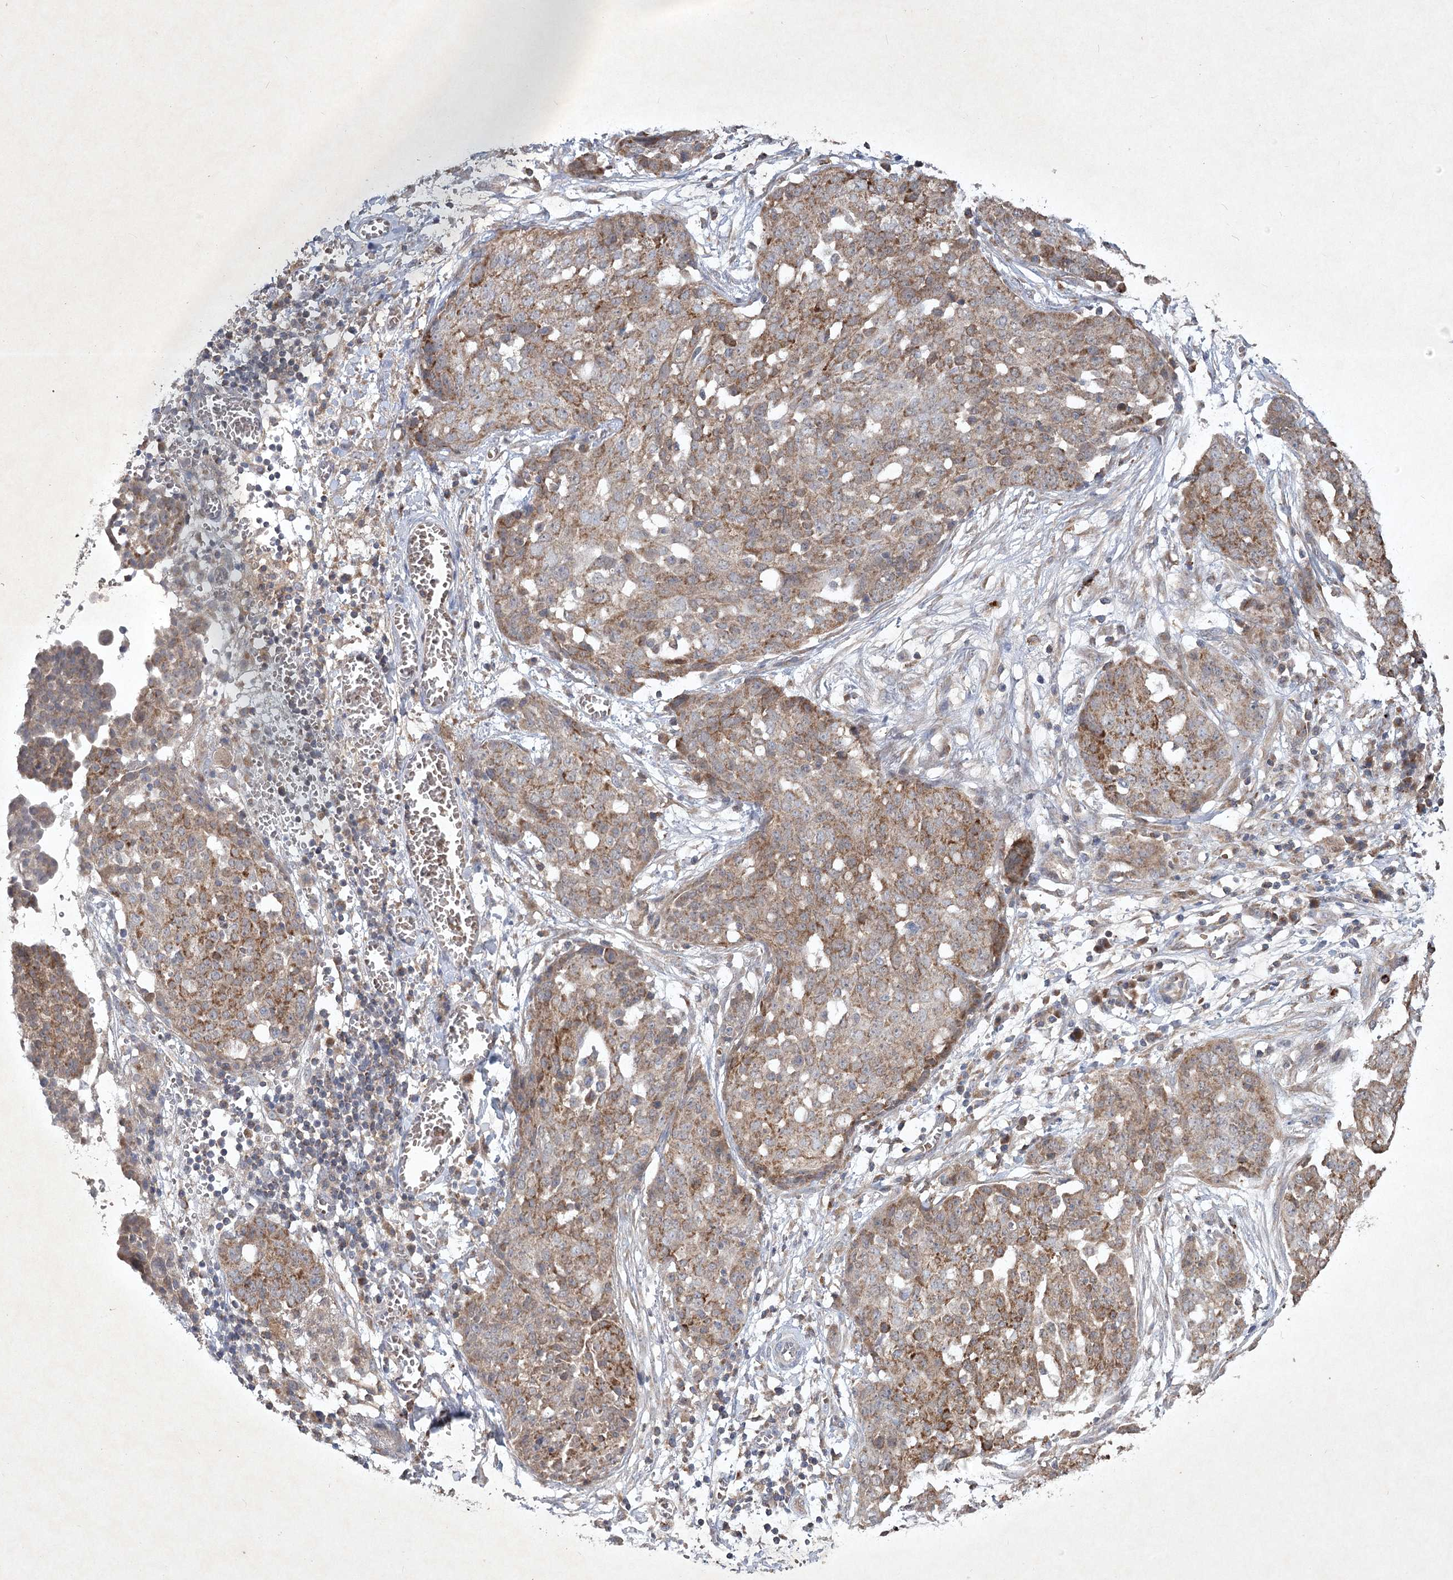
{"staining": {"intensity": "moderate", "quantity": ">75%", "location": "cytoplasmic/membranous"}, "tissue": "ovarian cancer", "cell_type": "Tumor cells", "image_type": "cancer", "snomed": [{"axis": "morphology", "description": "Cystadenocarcinoma, serous, NOS"}, {"axis": "topography", "description": "Soft tissue"}, {"axis": "topography", "description": "Ovary"}], "caption": "Immunohistochemistry (IHC) photomicrograph of ovarian cancer stained for a protein (brown), which demonstrates medium levels of moderate cytoplasmic/membranous staining in about >75% of tumor cells.", "gene": "PYROXD2", "patient": {"sex": "female", "age": 57}}